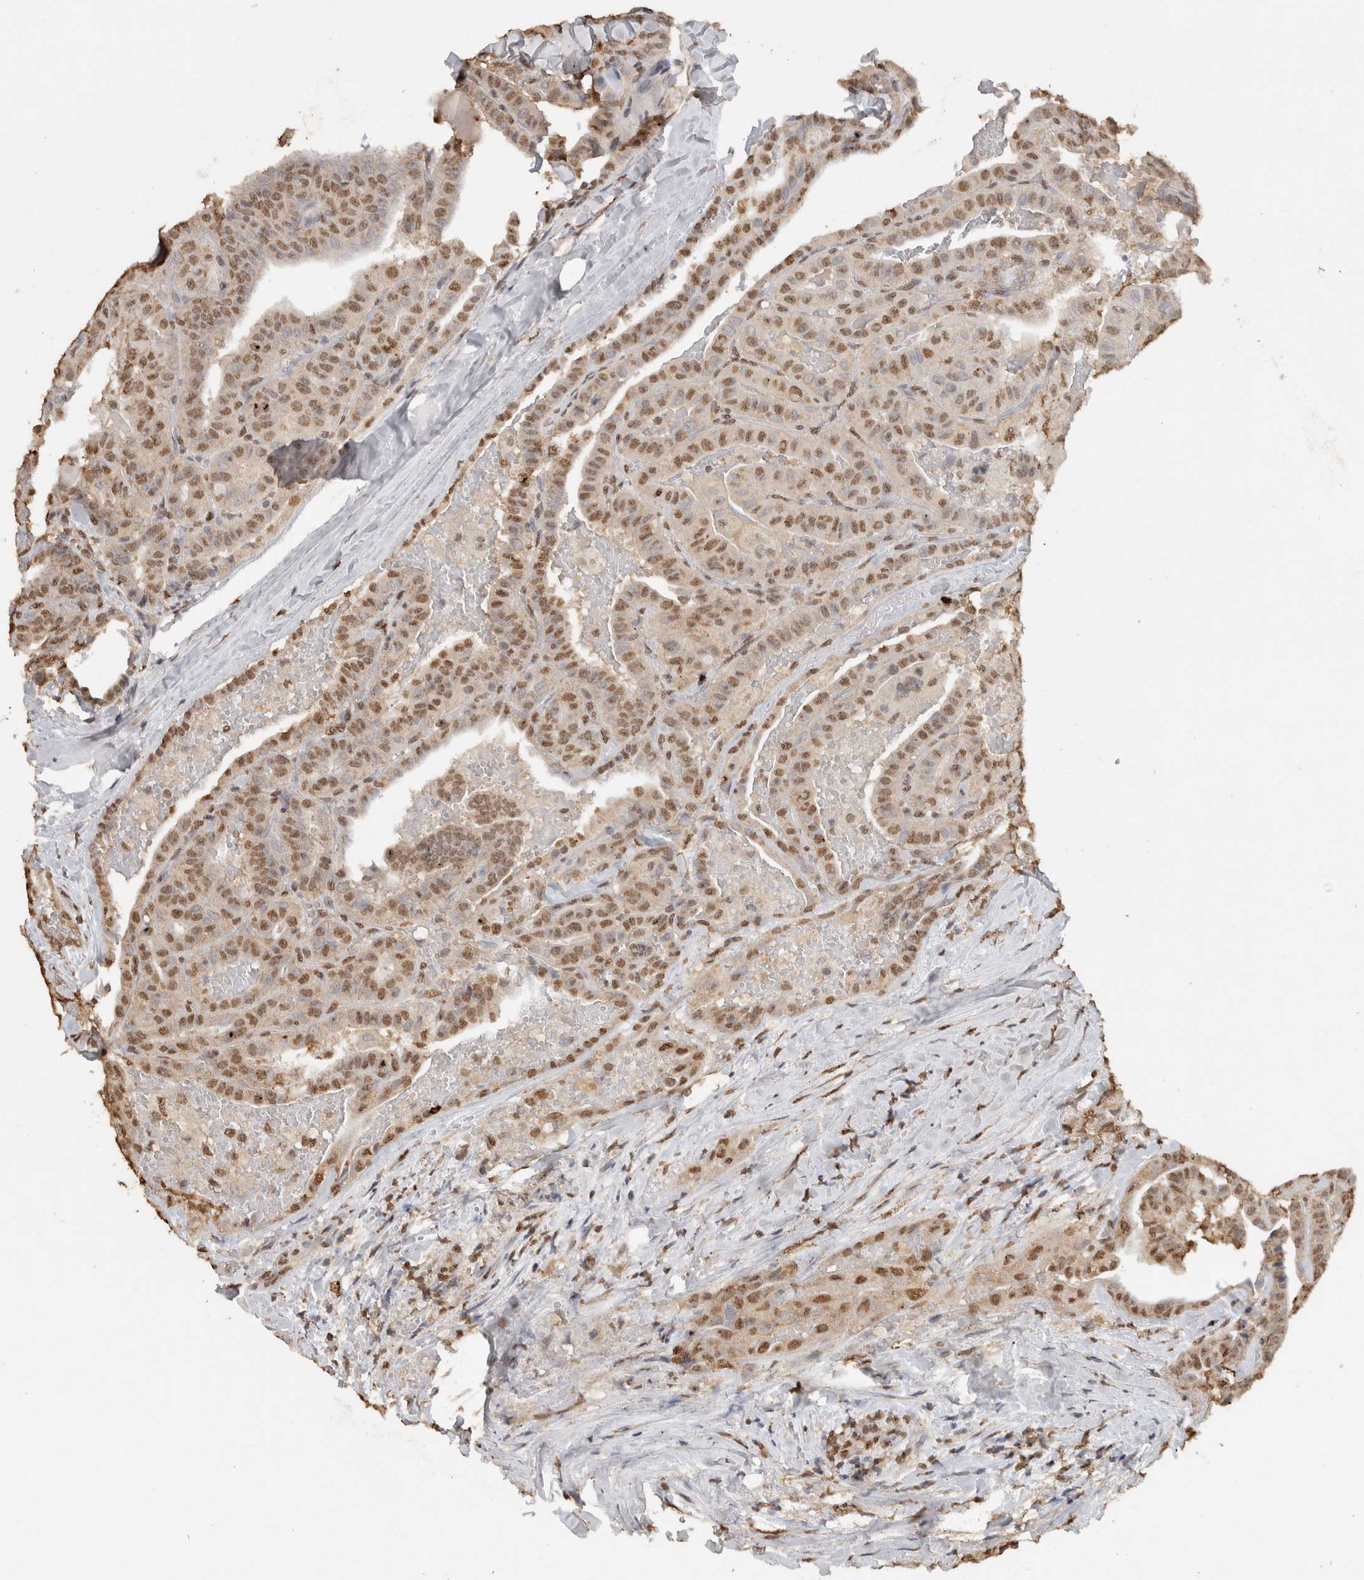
{"staining": {"intensity": "moderate", "quantity": ">75%", "location": "nuclear"}, "tissue": "thyroid cancer", "cell_type": "Tumor cells", "image_type": "cancer", "snomed": [{"axis": "morphology", "description": "Papillary adenocarcinoma, NOS"}, {"axis": "topography", "description": "Thyroid gland"}], "caption": "A histopathology image of human thyroid papillary adenocarcinoma stained for a protein displays moderate nuclear brown staining in tumor cells.", "gene": "HAND2", "patient": {"sex": "male", "age": 77}}